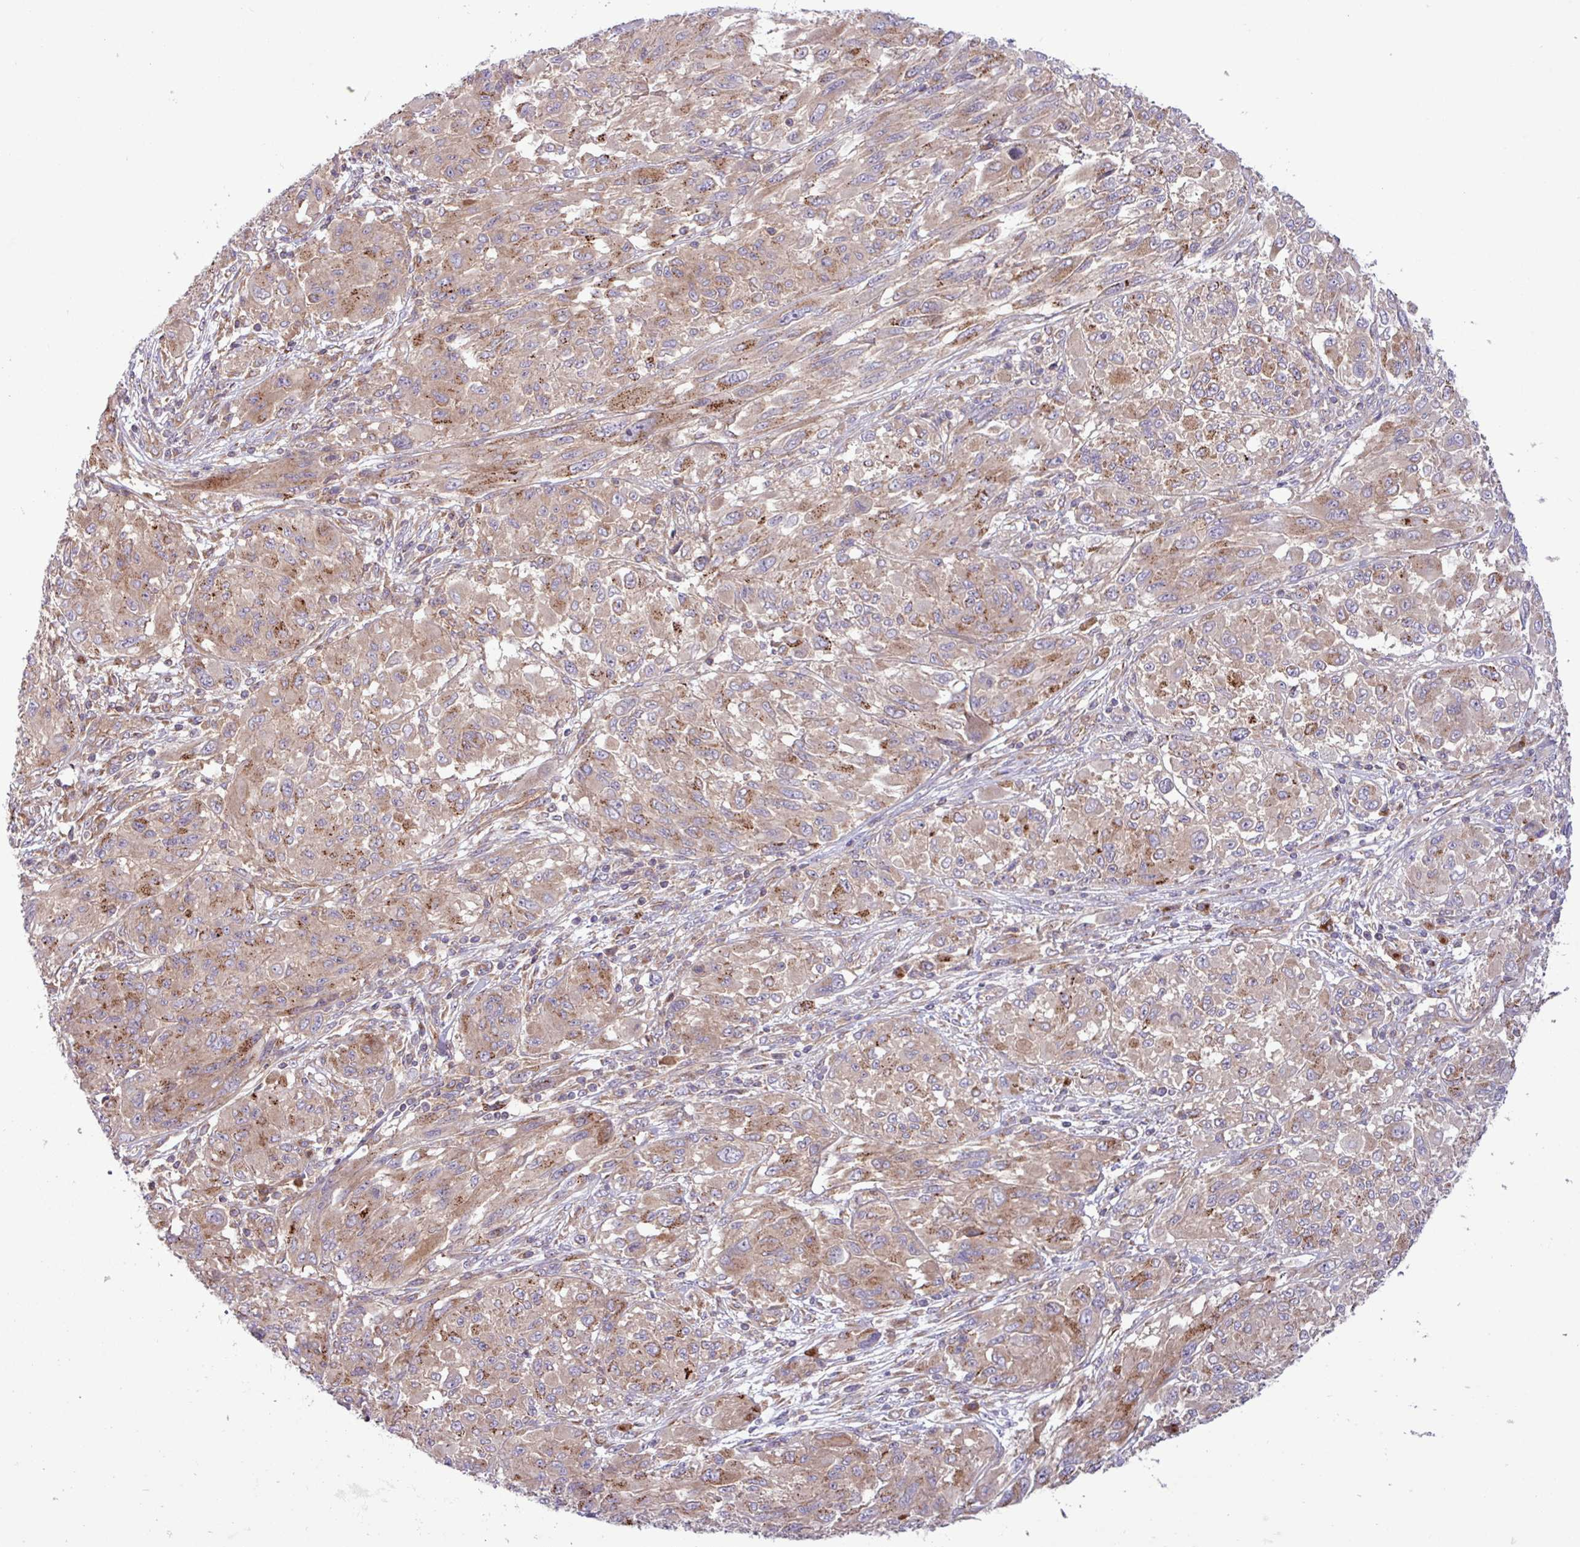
{"staining": {"intensity": "weak", "quantity": "25%-75%", "location": "cytoplasmic/membranous"}, "tissue": "melanoma", "cell_type": "Tumor cells", "image_type": "cancer", "snomed": [{"axis": "morphology", "description": "Malignant melanoma, NOS"}, {"axis": "topography", "description": "Skin"}], "caption": "Immunohistochemistry of melanoma shows low levels of weak cytoplasmic/membranous staining in about 25%-75% of tumor cells.", "gene": "RAB19", "patient": {"sex": "female", "age": 91}}